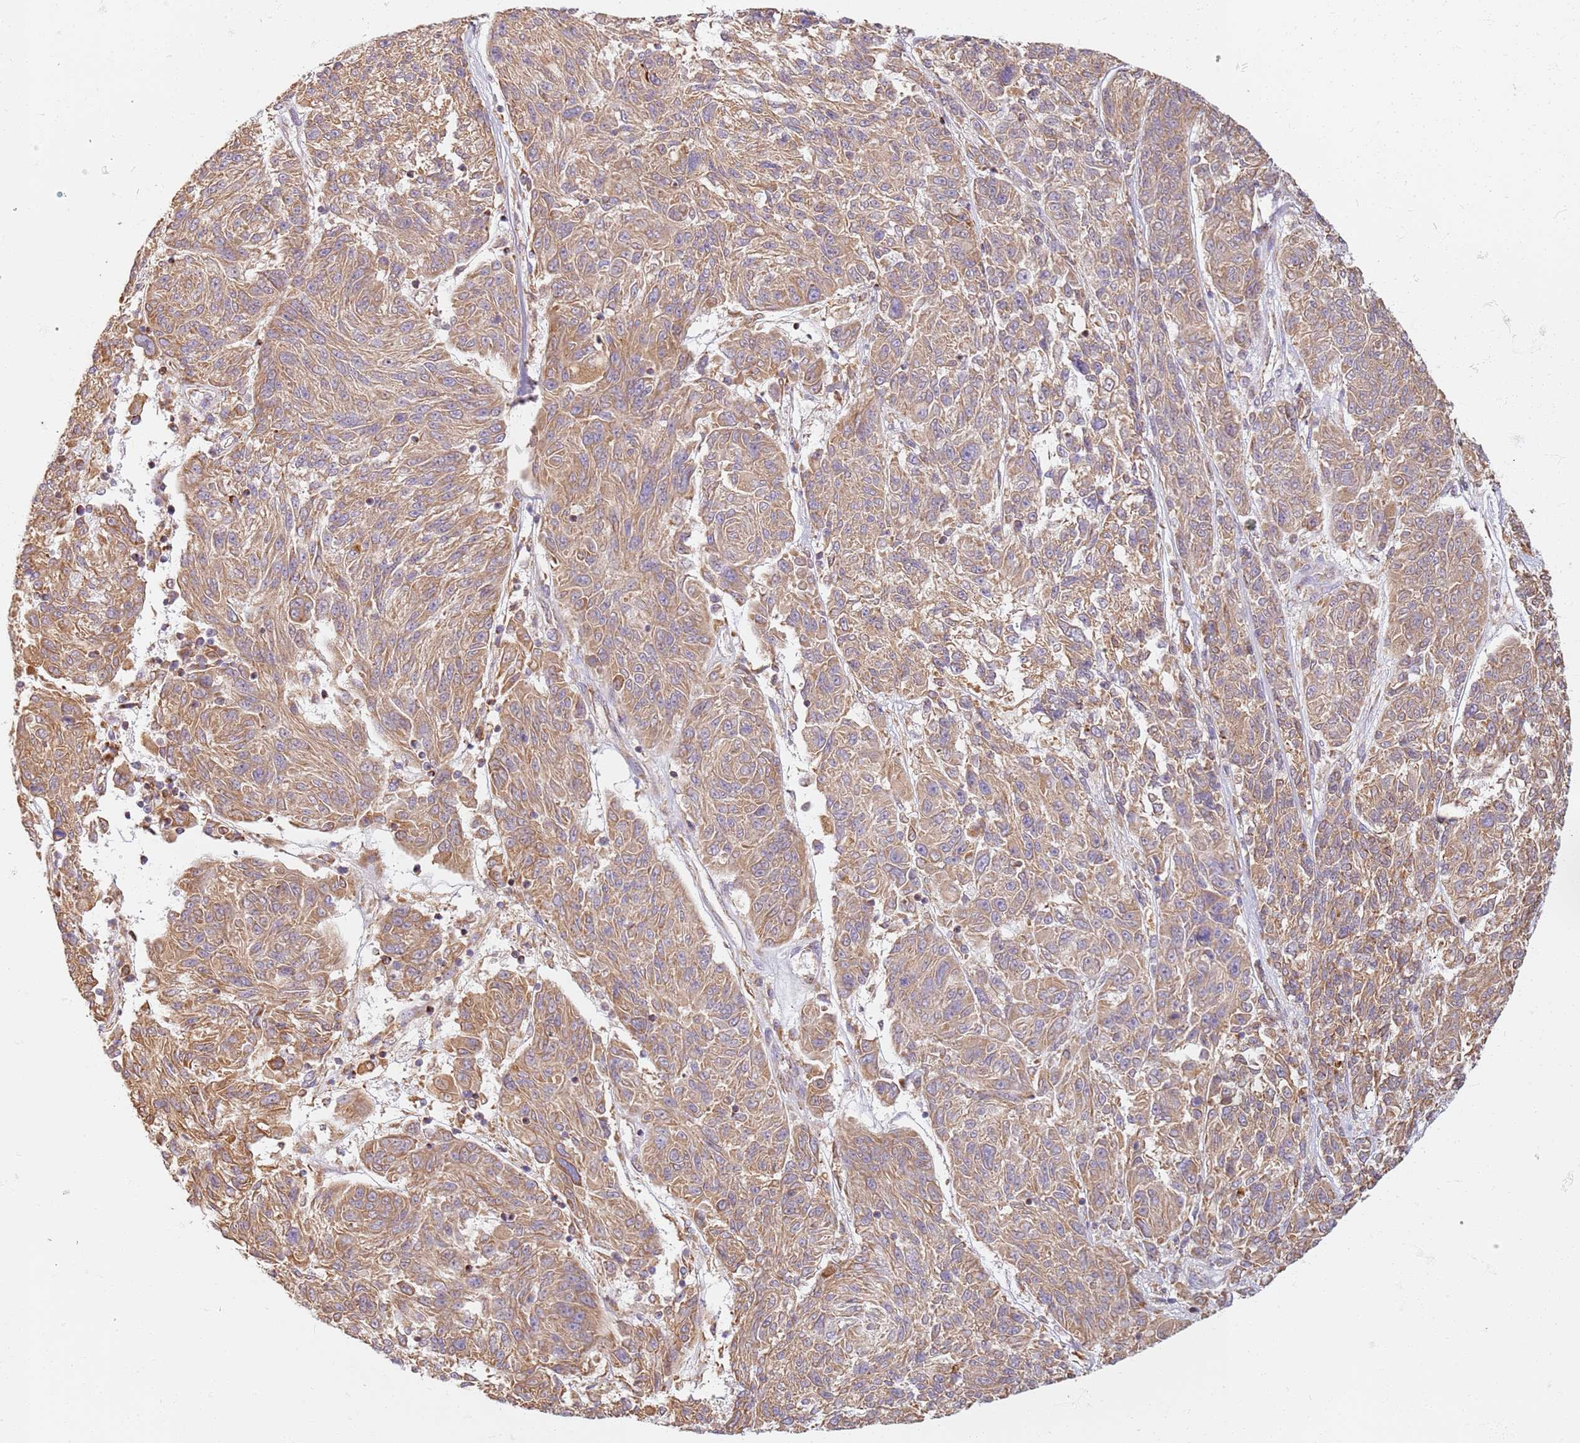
{"staining": {"intensity": "moderate", "quantity": ">75%", "location": "cytoplasmic/membranous"}, "tissue": "melanoma", "cell_type": "Tumor cells", "image_type": "cancer", "snomed": [{"axis": "morphology", "description": "Malignant melanoma, NOS"}, {"axis": "topography", "description": "Skin"}], "caption": "The immunohistochemical stain shows moderate cytoplasmic/membranous expression in tumor cells of malignant melanoma tissue.", "gene": "PROKR2", "patient": {"sex": "male", "age": 53}}